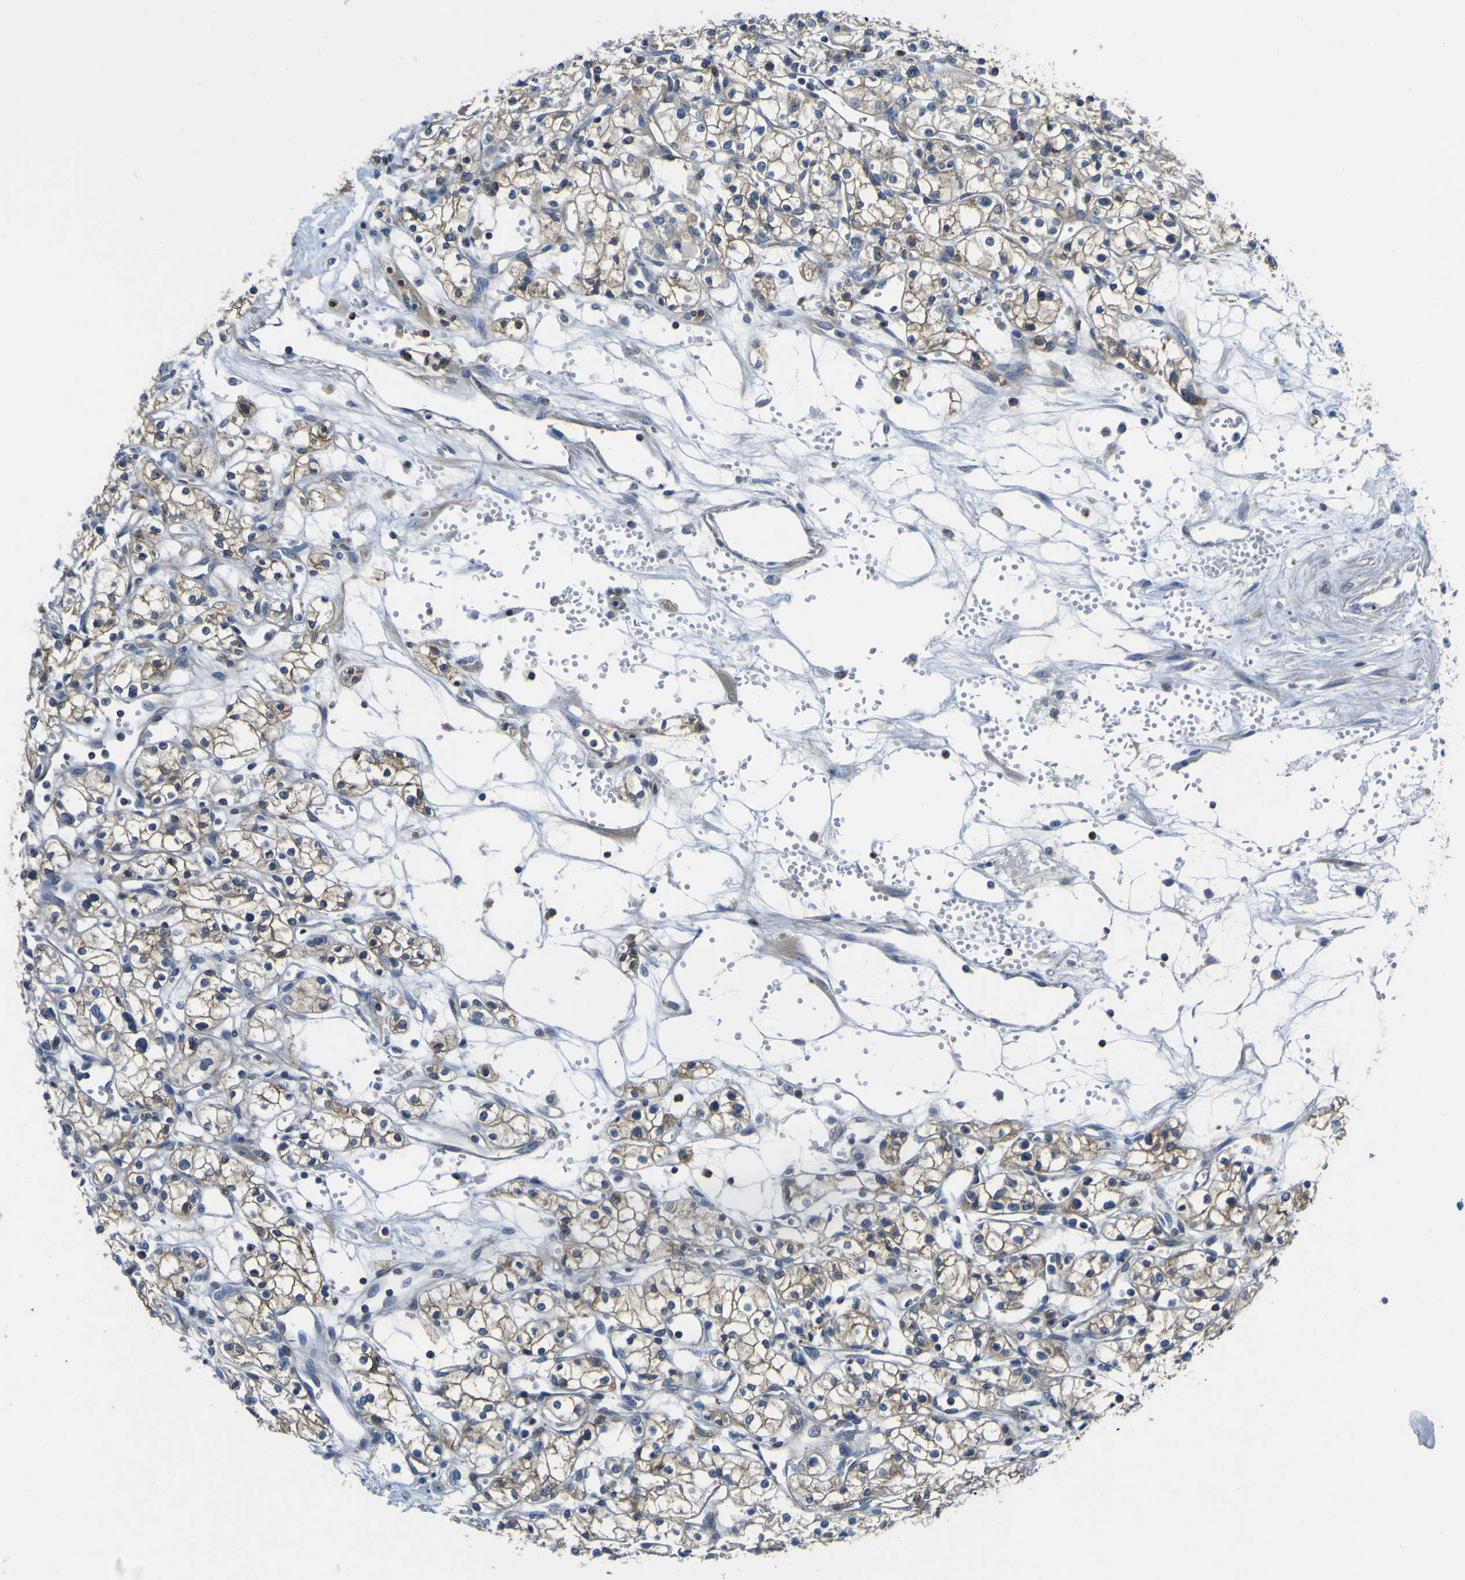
{"staining": {"intensity": "moderate", "quantity": "25%-75%", "location": "cytoplasmic/membranous"}, "tissue": "renal cancer", "cell_type": "Tumor cells", "image_type": "cancer", "snomed": [{"axis": "morphology", "description": "Normal tissue, NOS"}, {"axis": "morphology", "description": "Adenocarcinoma, NOS"}, {"axis": "topography", "description": "Kidney"}], "caption": "Adenocarcinoma (renal) stained for a protein (brown) displays moderate cytoplasmic/membranous positive expression in approximately 25%-75% of tumor cells.", "gene": "EML2", "patient": {"sex": "male", "age": 59}}